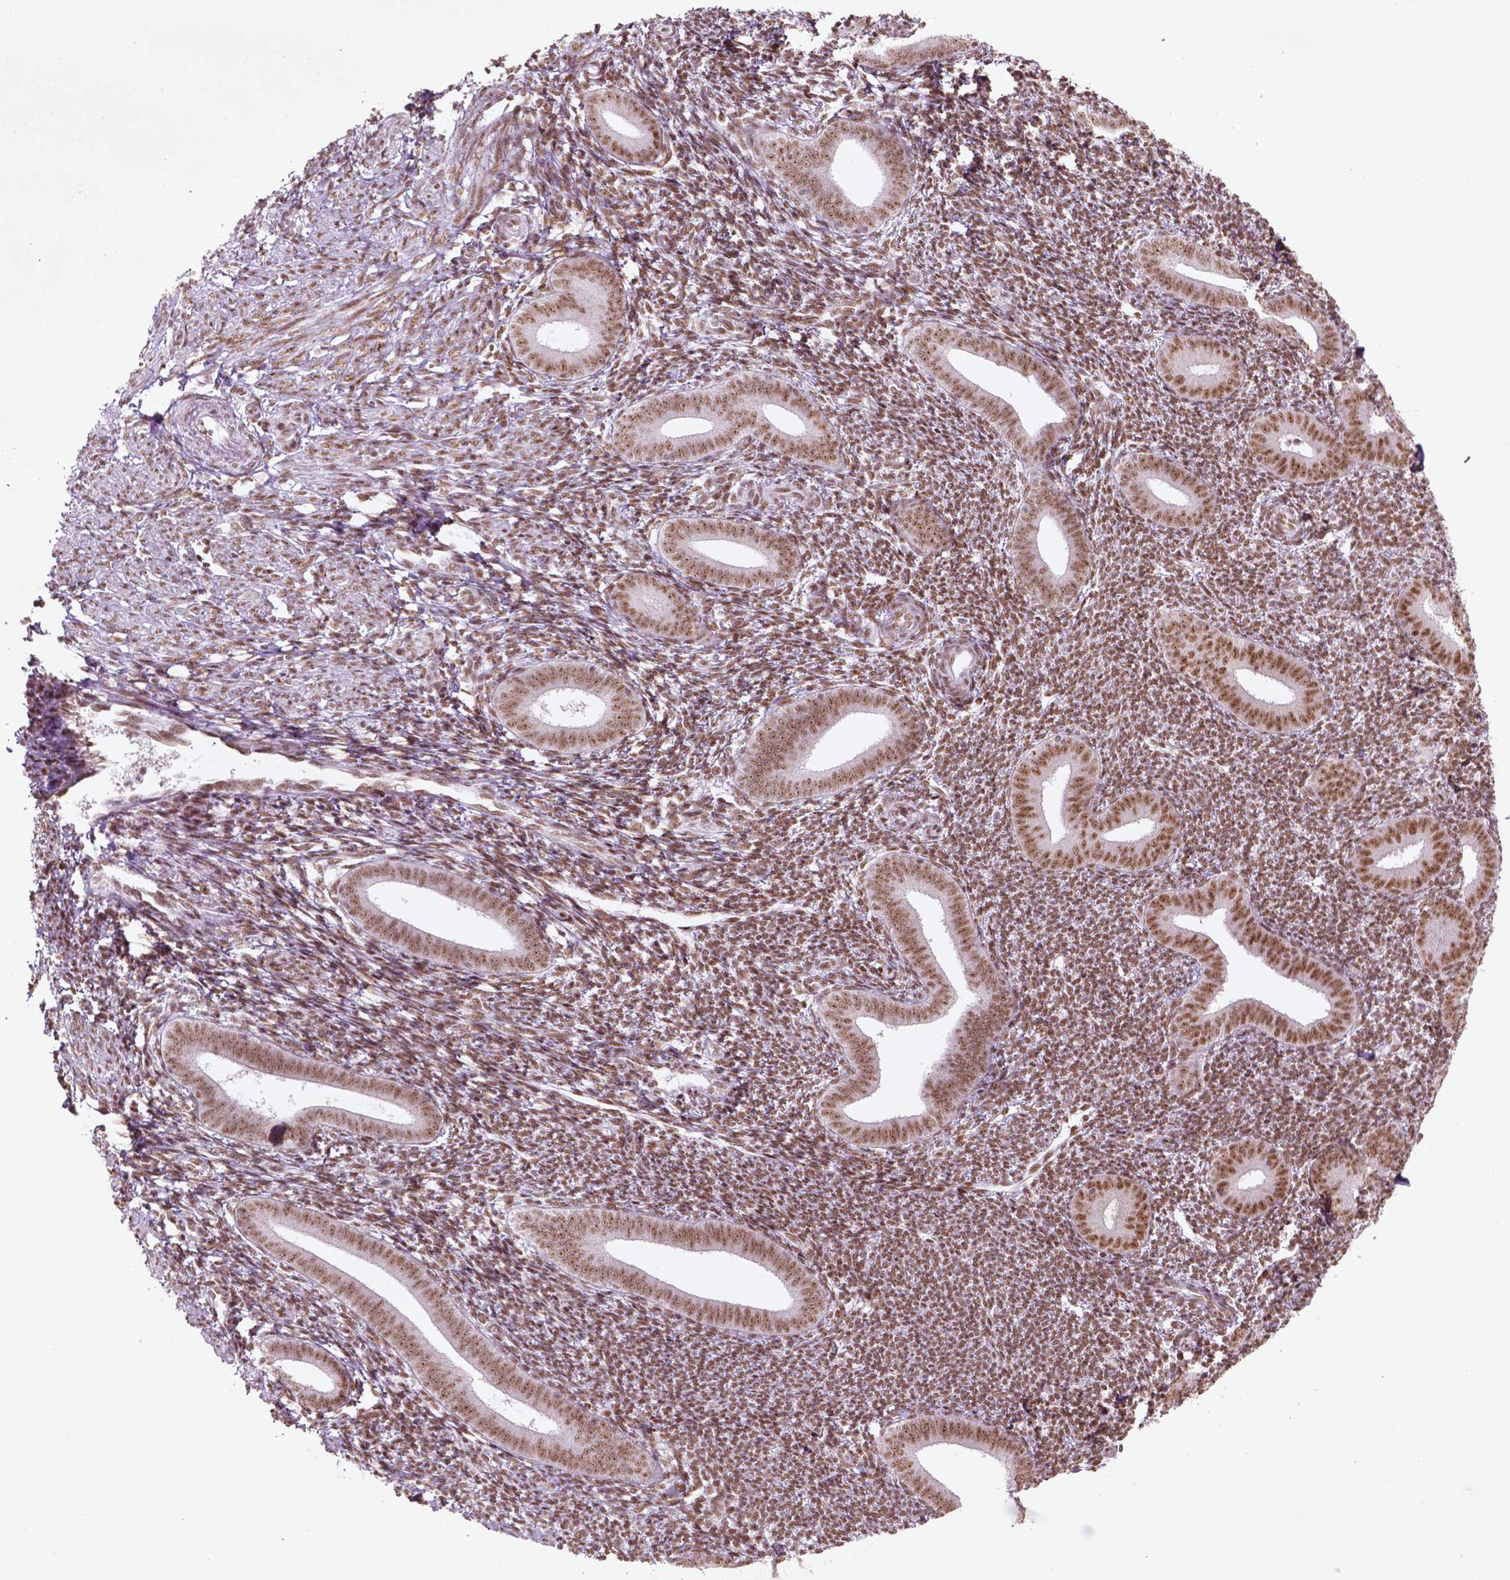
{"staining": {"intensity": "moderate", "quantity": ">75%", "location": "nuclear"}, "tissue": "endometrium", "cell_type": "Cells in endometrial stroma", "image_type": "normal", "snomed": [{"axis": "morphology", "description": "Normal tissue, NOS"}, {"axis": "topography", "description": "Endometrium"}], "caption": "The photomicrograph exhibits staining of normal endometrium, revealing moderate nuclear protein positivity (brown color) within cells in endometrial stroma.", "gene": "HMG20B", "patient": {"sex": "female", "age": 25}}